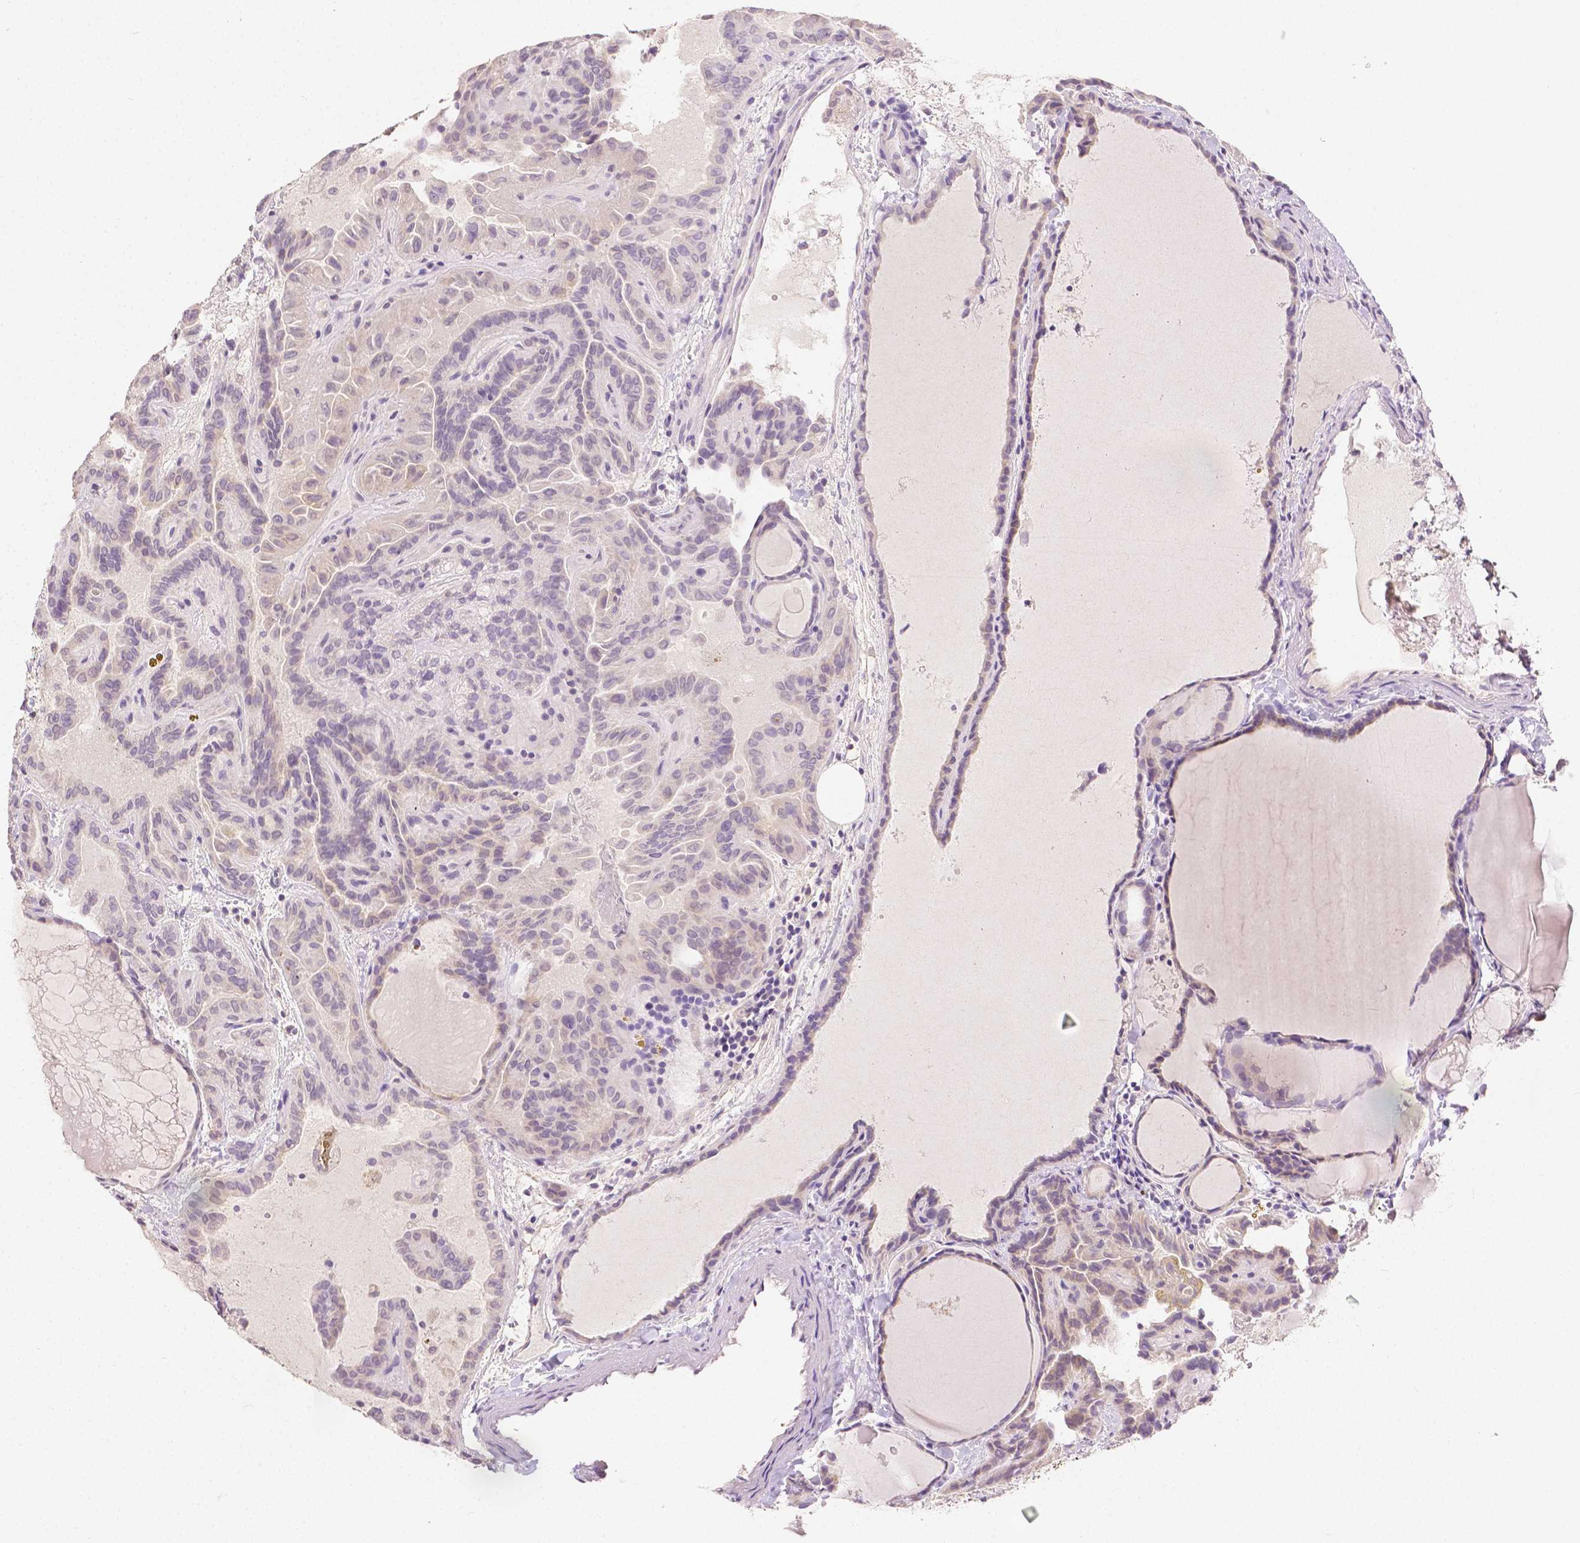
{"staining": {"intensity": "negative", "quantity": "none", "location": "none"}, "tissue": "thyroid cancer", "cell_type": "Tumor cells", "image_type": "cancer", "snomed": [{"axis": "morphology", "description": "Papillary adenocarcinoma, NOS"}, {"axis": "topography", "description": "Thyroid gland"}], "caption": "DAB immunohistochemical staining of human thyroid cancer exhibits no significant expression in tumor cells.", "gene": "TGM1", "patient": {"sex": "female", "age": 46}}